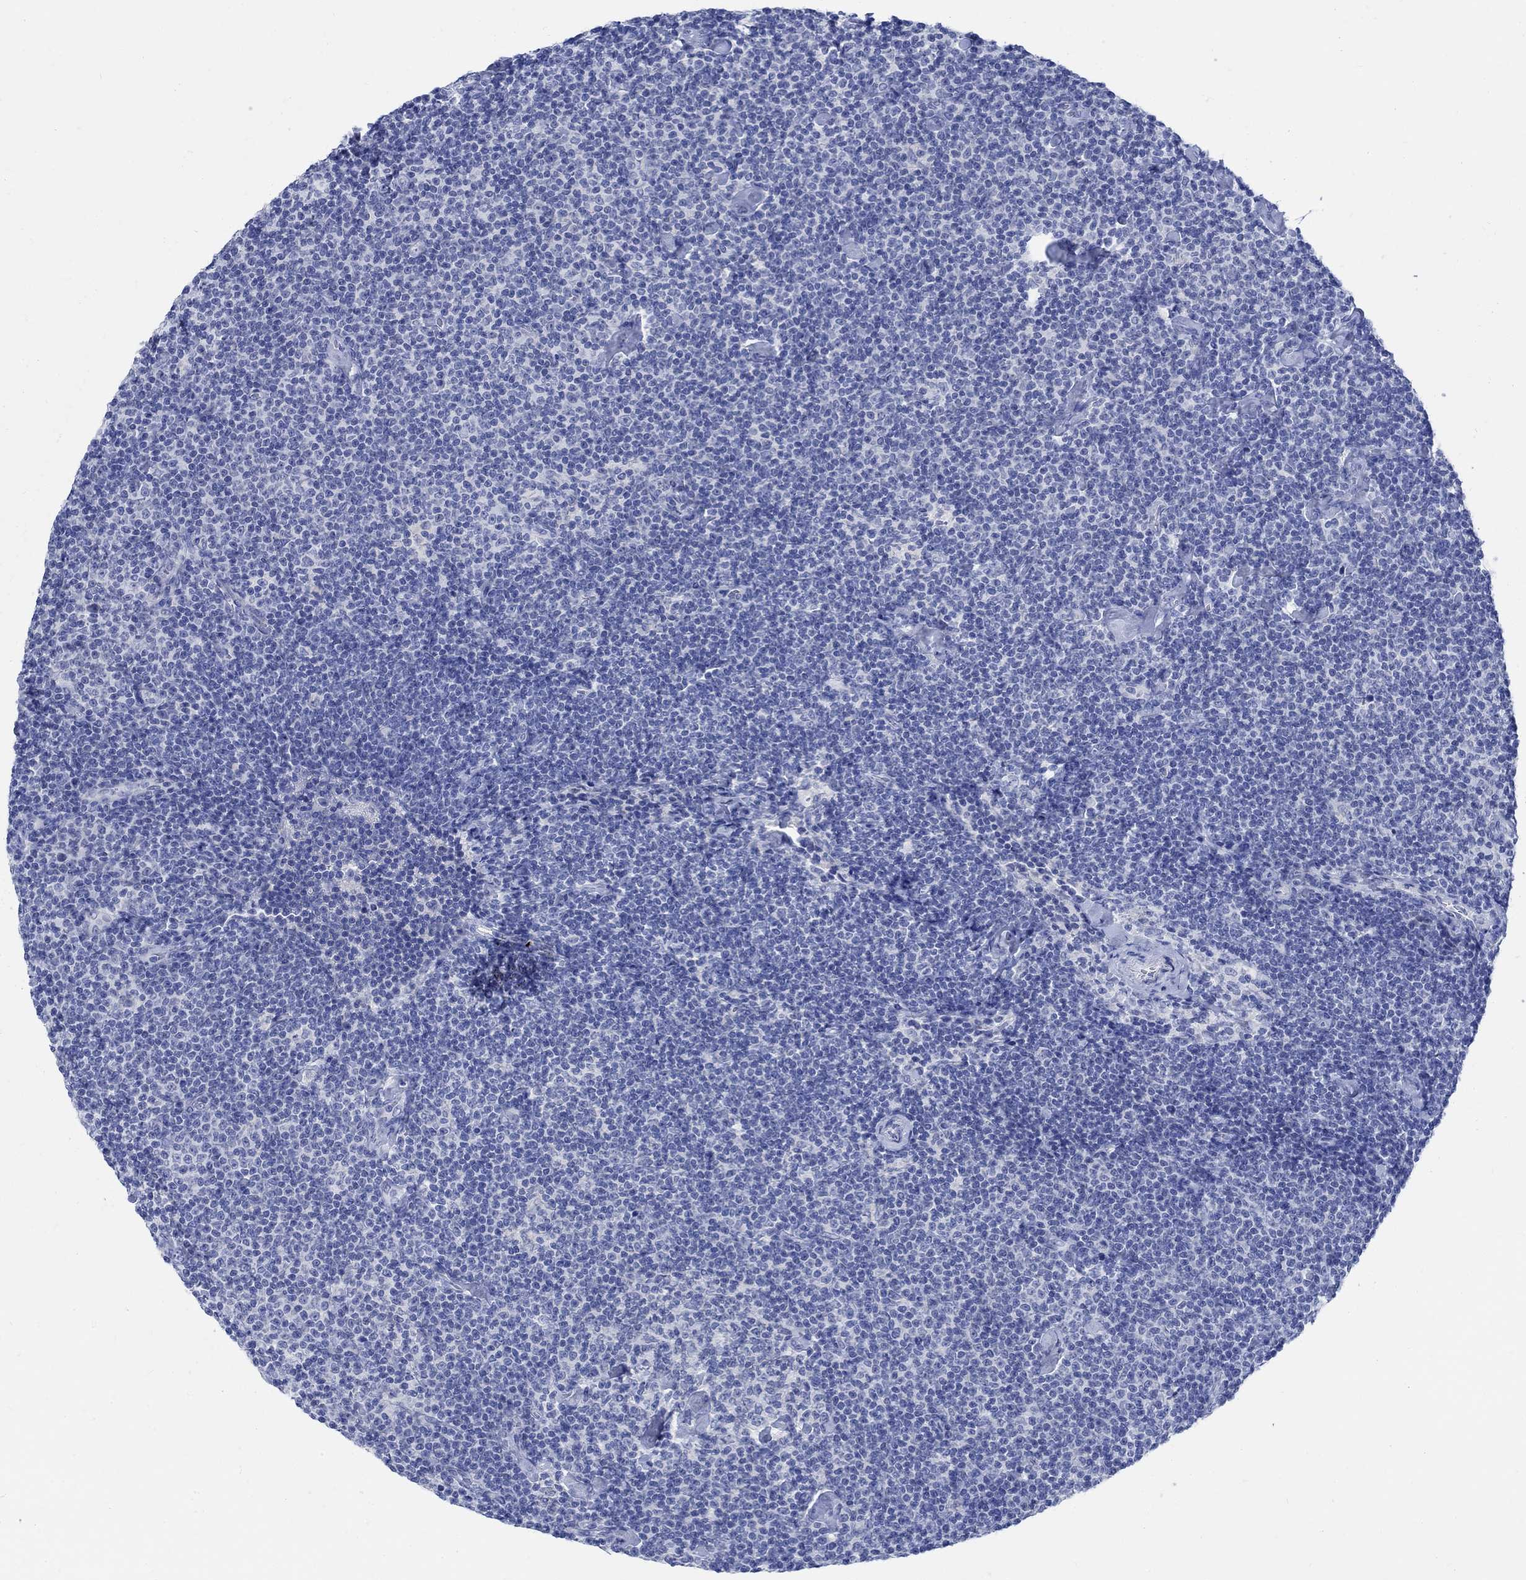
{"staining": {"intensity": "negative", "quantity": "none", "location": "none"}, "tissue": "lymphoma", "cell_type": "Tumor cells", "image_type": "cancer", "snomed": [{"axis": "morphology", "description": "Malignant lymphoma, non-Hodgkin's type, Low grade"}, {"axis": "topography", "description": "Lymph node"}], "caption": "Protein analysis of low-grade malignant lymphoma, non-Hodgkin's type demonstrates no significant positivity in tumor cells.", "gene": "CAMK2N1", "patient": {"sex": "male", "age": 81}}